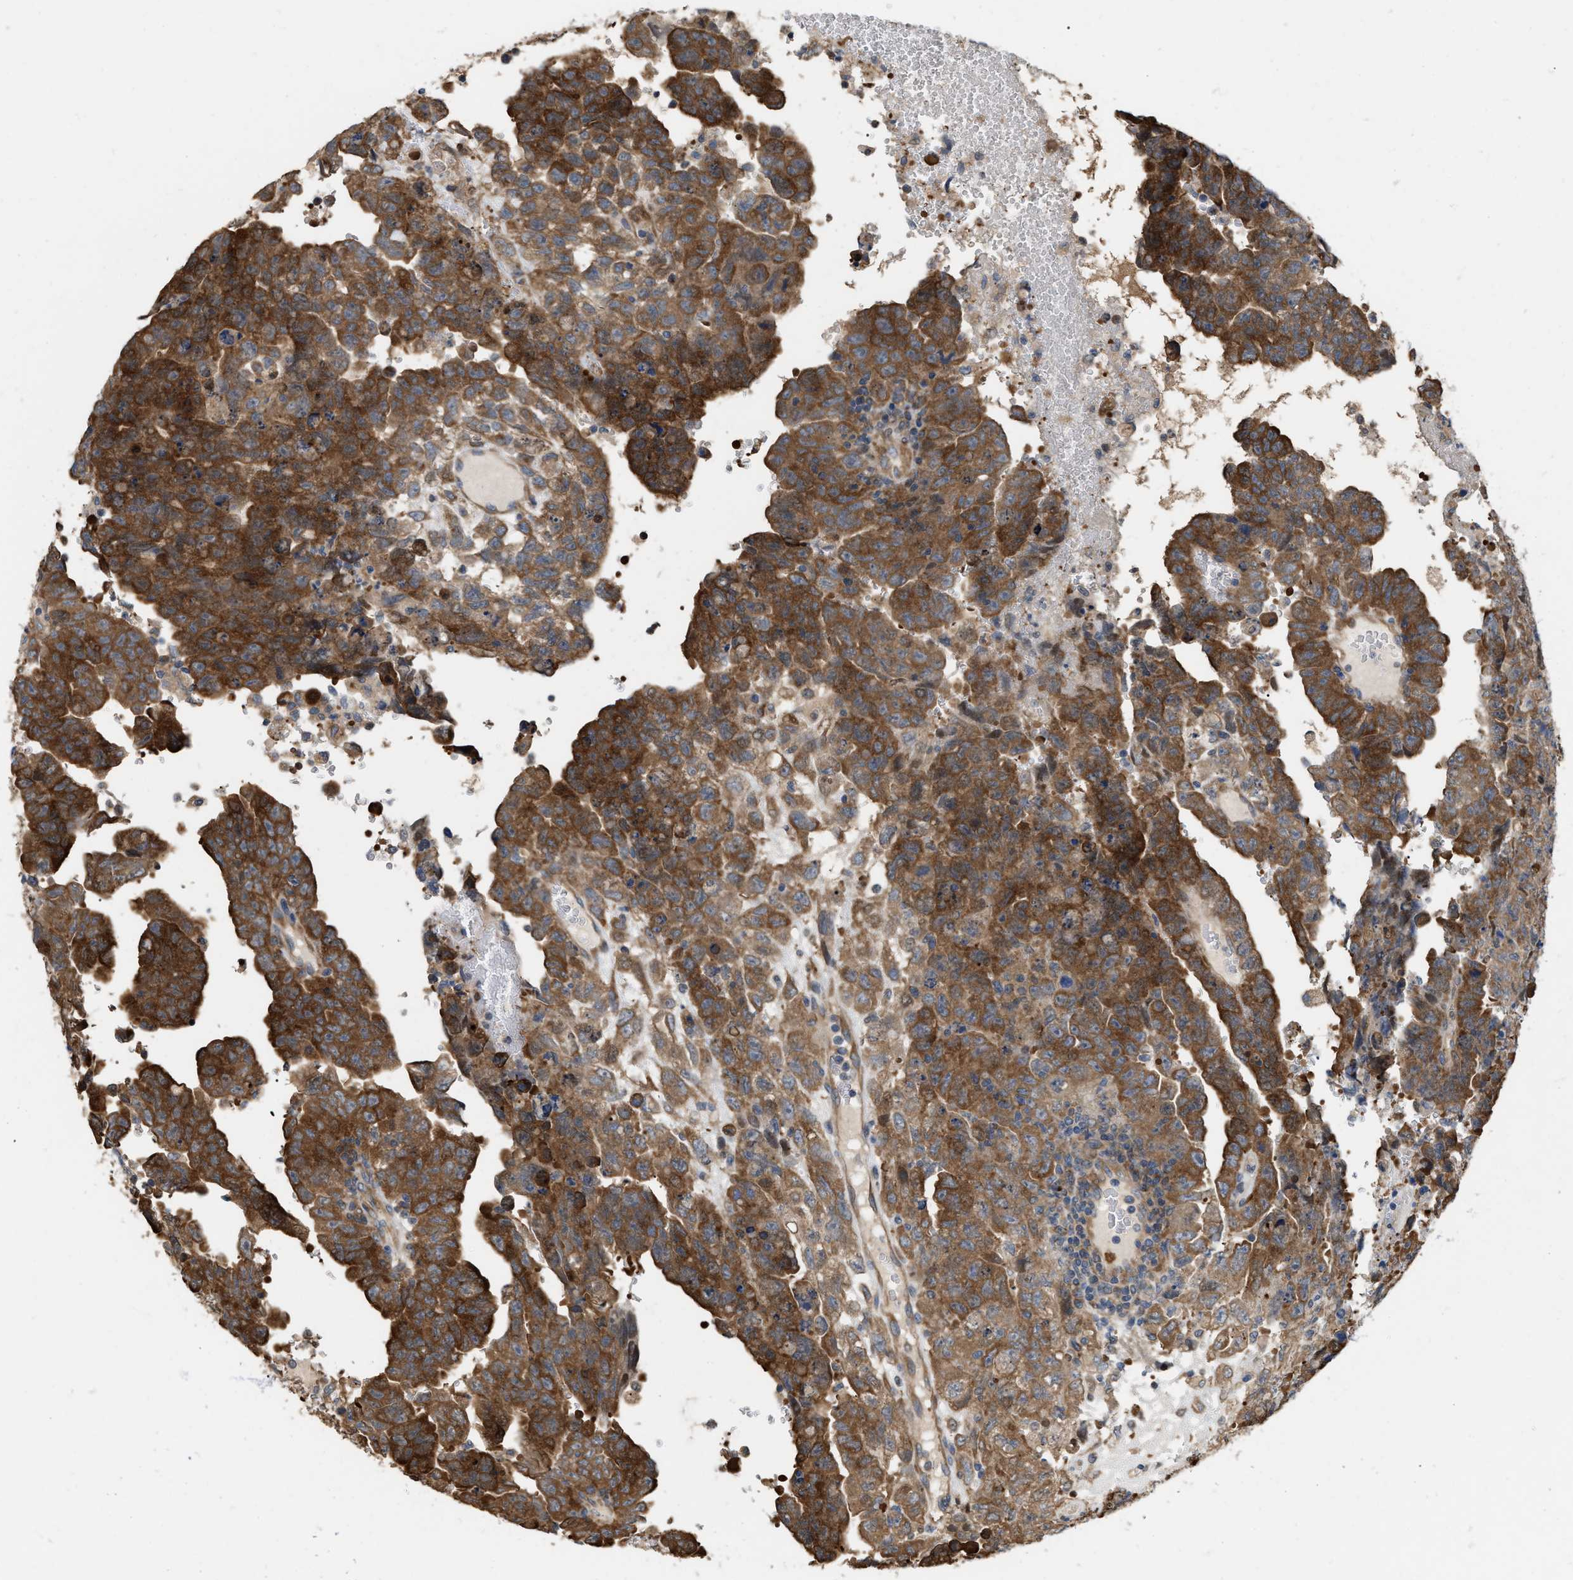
{"staining": {"intensity": "strong", "quantity": ">75%", "location": "cytoplasmic/membranous"}, "tissue": "testis cancer", "cell_type": "Tumor cells", "image_type": "cancer", "snomed": [{"axis": "morphology", "description": "Carcinoma, Embryonal, NOS"}, {"axis": "topography", "description": "Testis"}], "caption": "Embryonal carcinoma (testis) tissue shows strong cytoplasmic/membranous expression in about >75% of tumor cells, visualized by immunohistochemistry.", "gene": "CSNK1A1", "patient": {"sex": "male", "age": 28}}